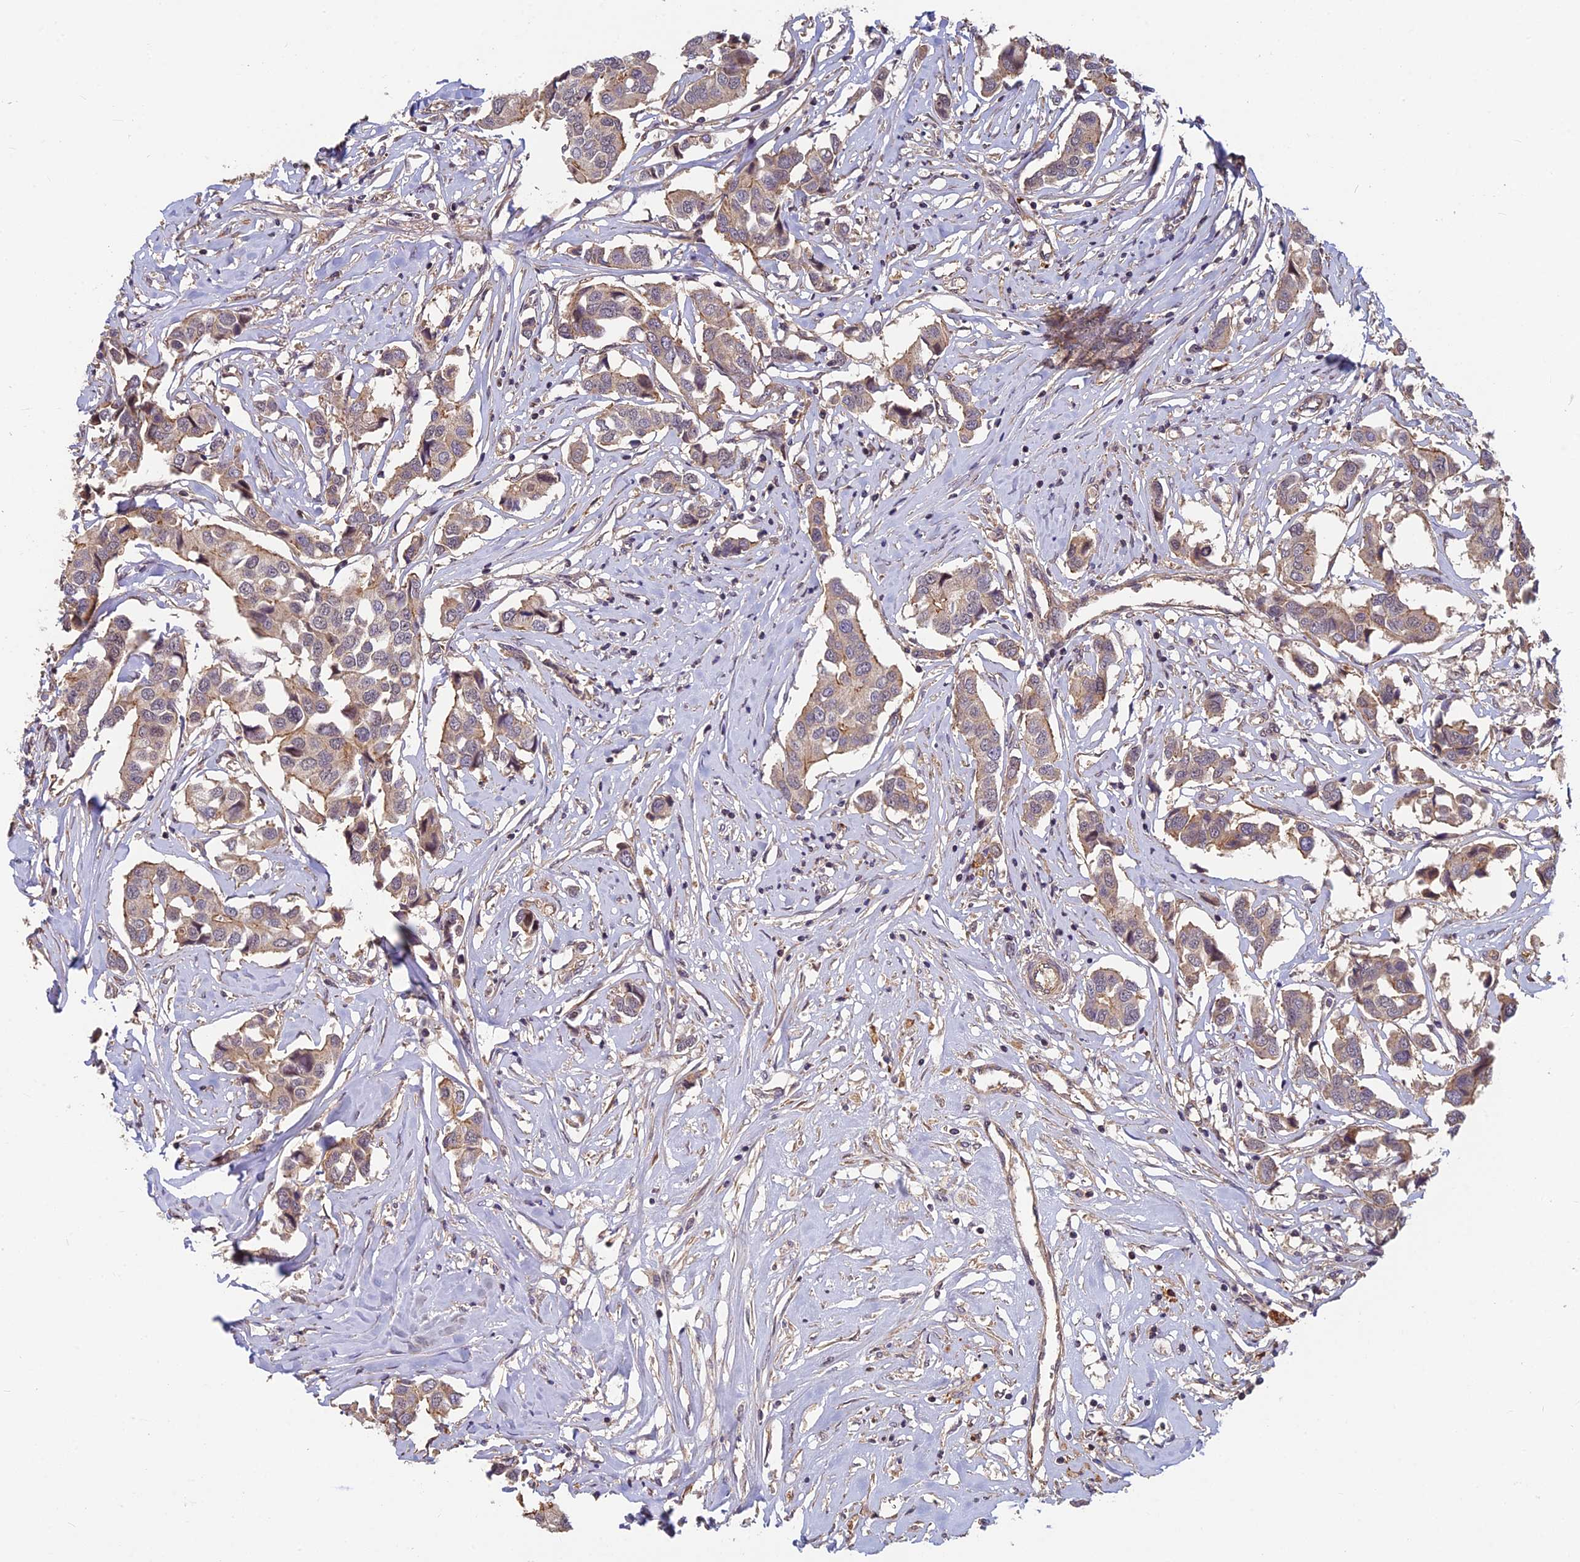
{"staining": {"intensity": "moderate", "quantity": "<25%", "location": "cytoplasmic/membranous"}, "tissue": "breast cancer", "cell_type": "Tumor cells", "image_type": "cancer", "snomed": [{"axis": "morphology", "description": "Duct carcinoma"}, {"axis": "topography", "description": "Breast"}], "caption": "Immunohistochemistry staining of breast cancer, which shows low levels of moderate cytoplasmic/membranous staining in about <25% of tumor cells indicating moderate cytoplasmic/membranous protein positivity. The staining was performed using DAB (3,3'-diaminobenzidine) (brown) for protein detection and nuclei were counterstained in hematoxylin (blue).", "gene": "PIKFYVE", "patient": {"sex": "female", "age": 80}}